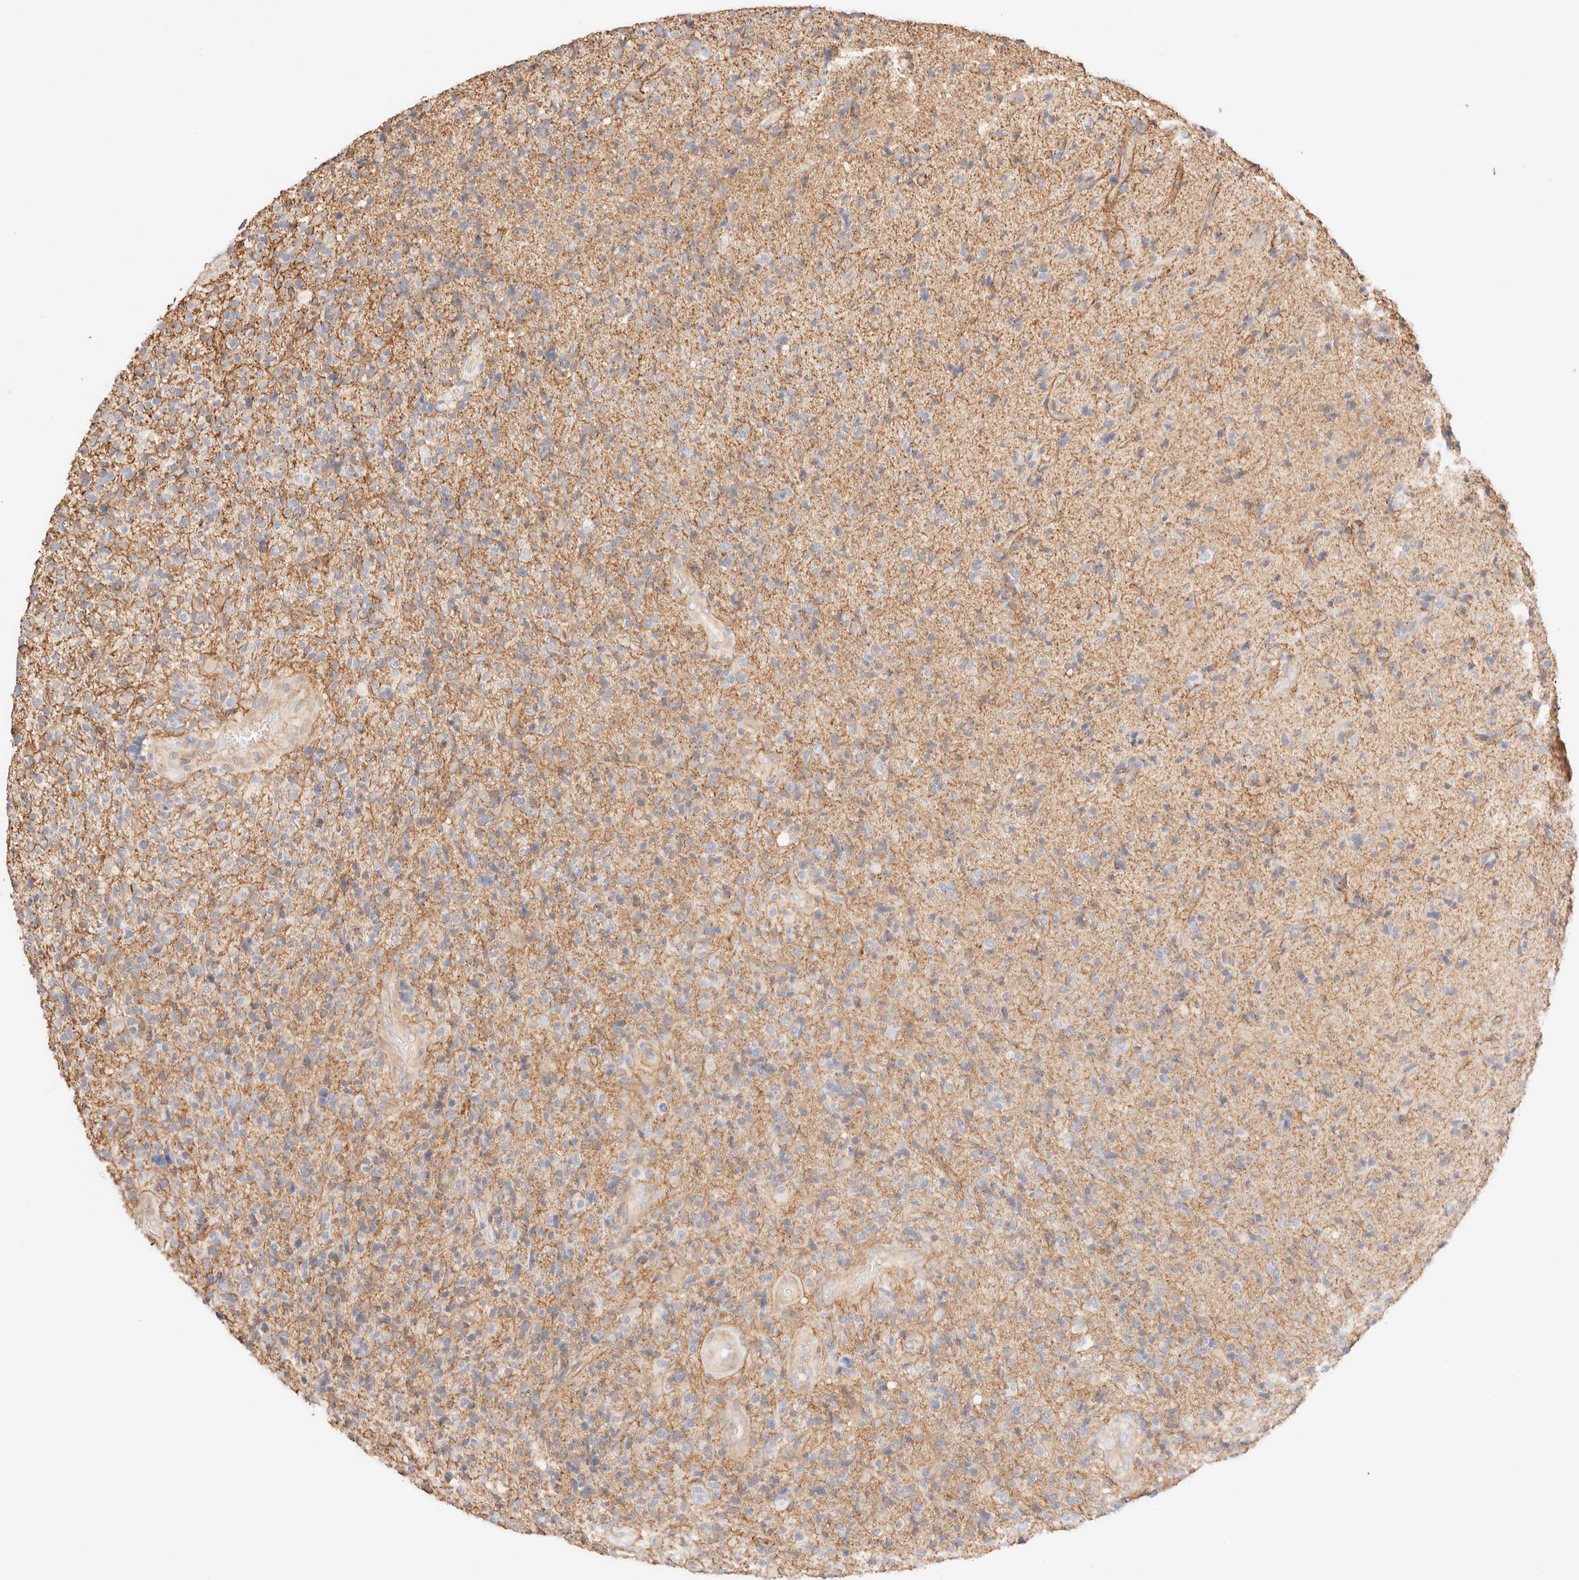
{"staining": {"intensity": "weak", "quantity": "<25%", "location": "cytoplasmic/membranous"}, "tissue": "glioma", "cell_type": "Tumor cells", "image_type": "cancer", "snomed": [{"axis": "morphology", "description": "Glioma, malignant, High grade"}, {"axis": "topography", "description": "Brain"}], "caption": "Glioma was stained to show a protein in brown. There is no significant expression in tumor cells. The staining was performed using DAB (3,3'-diaminobenzidine) to visualize the protein expression in brown, while the nuclei were stained in blue with hematoxylin (Magnification: 20x).", "gene": "NIBAN2", "patient": {"sex": "male", "age": 72}}